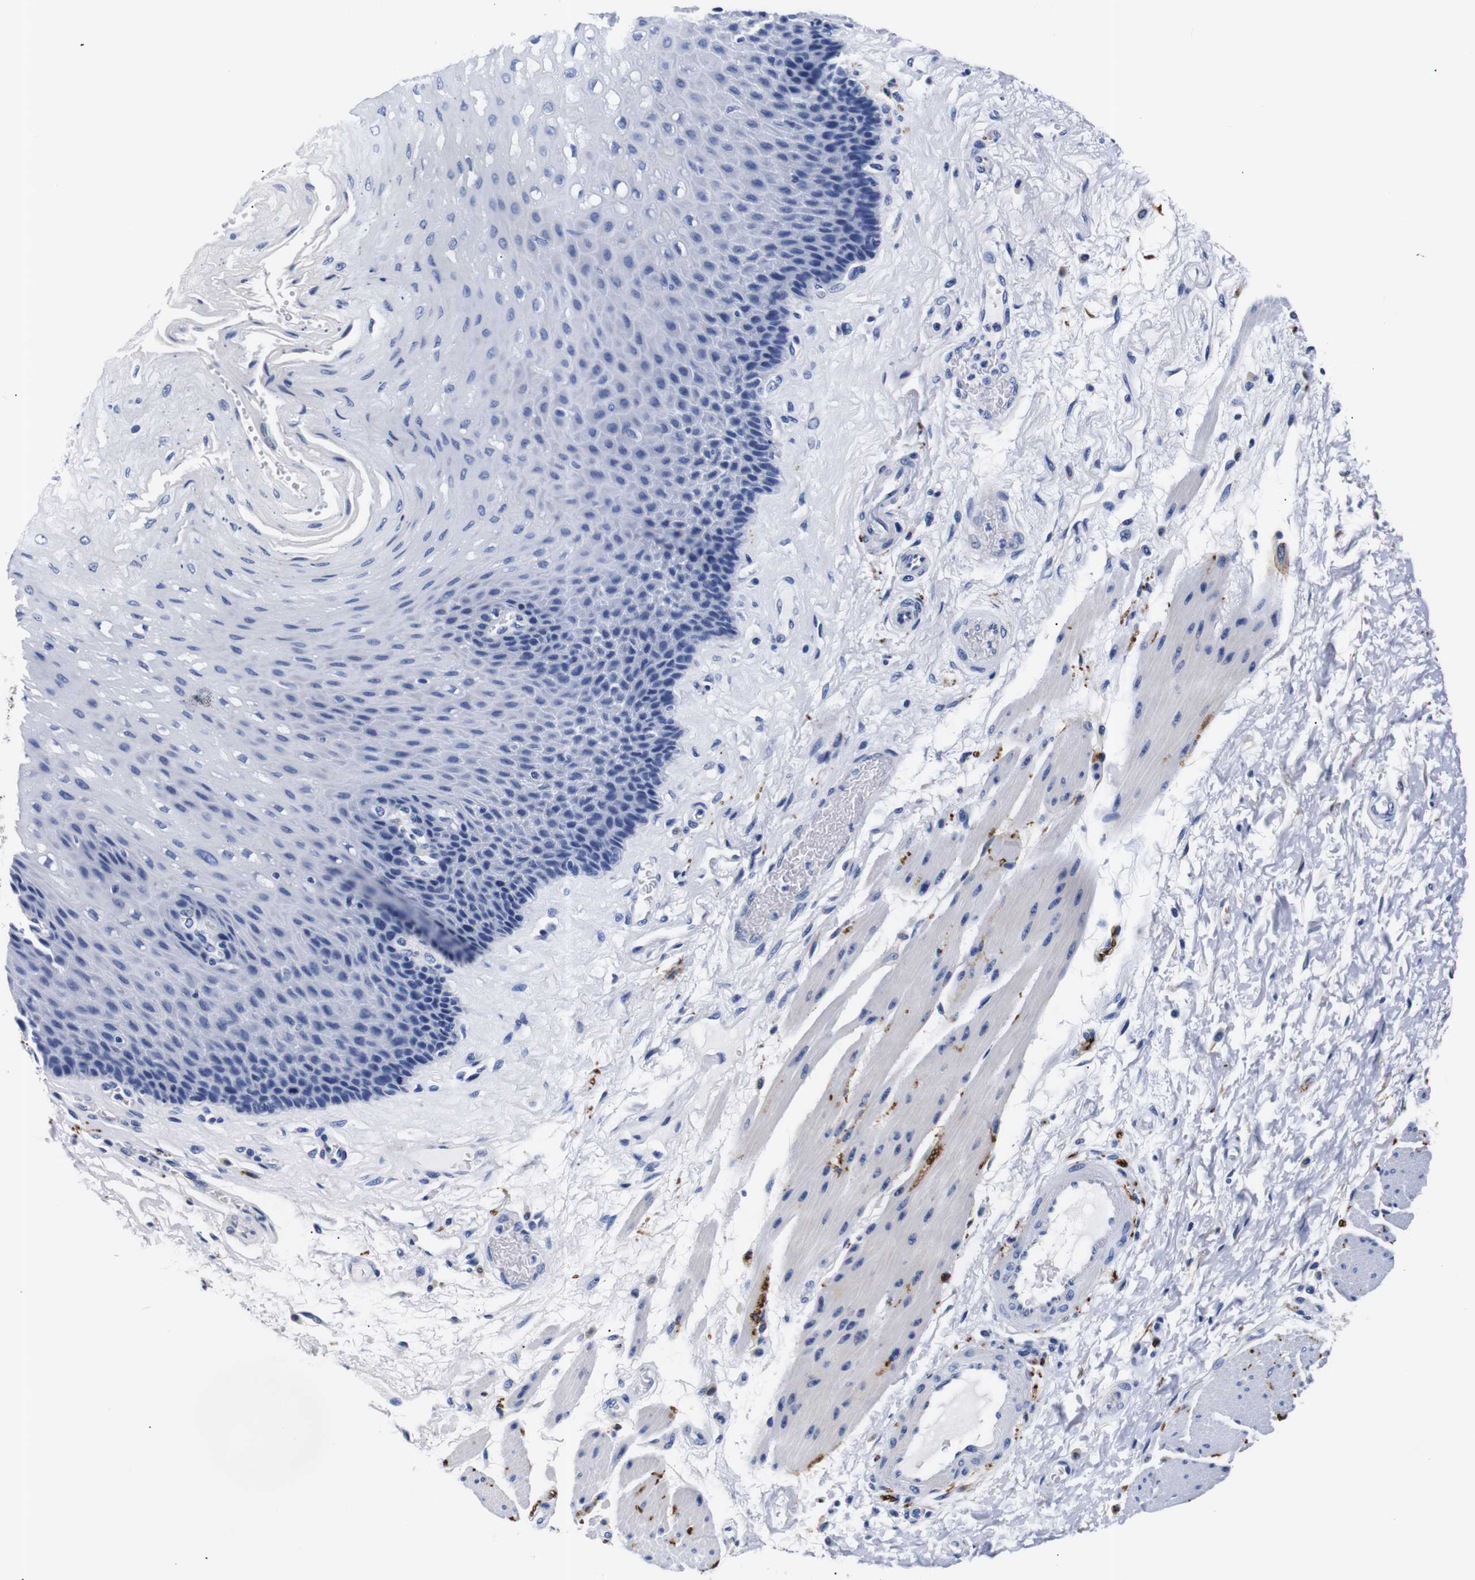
{"staining": {"intensity": "negative", "quantity": "none", "location": "none"}, "tissue": "esophagus", "cell_type": "Squamous epithelial cells", "image_type": "normal", "snomed": [{"axis": "morphology", "description": "Normal tissue, NOS"}, {"axis": "topography", "description": "Esophagus"}], "caption": "The immunohistochemistry (IHC) photomicrograph has no significant staining in squamous epithelial cells of esophagus. Nuclei are stained in blue.", "gene": "GAP43", "patient": {"sex": "female", "age": 72}}